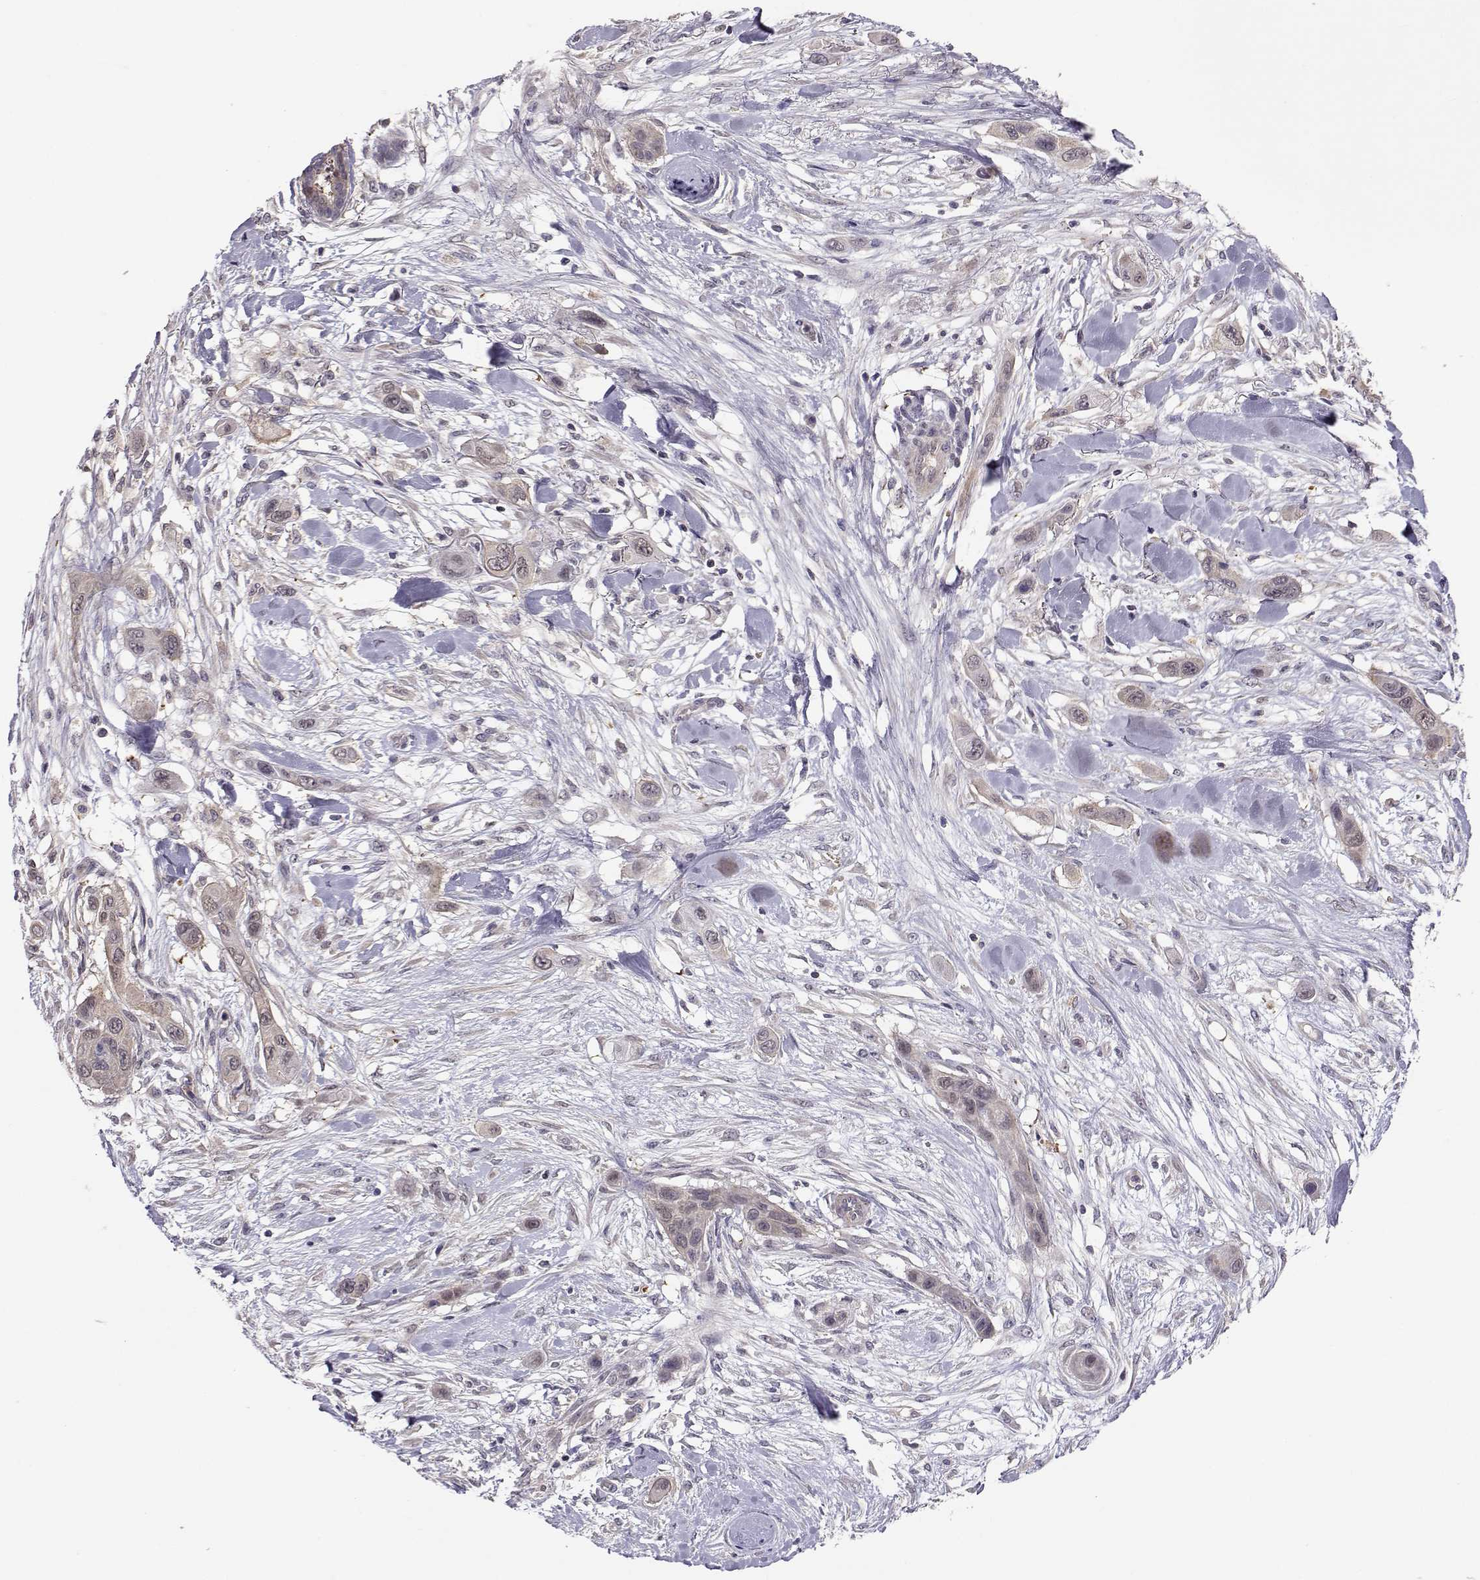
{"staining": {"intensity": "negative", "quantity": "none", "location": "none"}, "tissue": "skin cancer", "cell_type": "Tumor cells", "image_type": "cancer", "snomed": [{"axis": "morphology", "description": "Squamous cell carcinoma, NOS"}, {"axis": "topography", "description": "Skin"}], "caption": "Immunohistochemical staining of skin squamous cell carcinoma reveals no significant expression in tumor cells.", "gene": "NCAM2", "patient": {"sex": "male", "age": 79}}